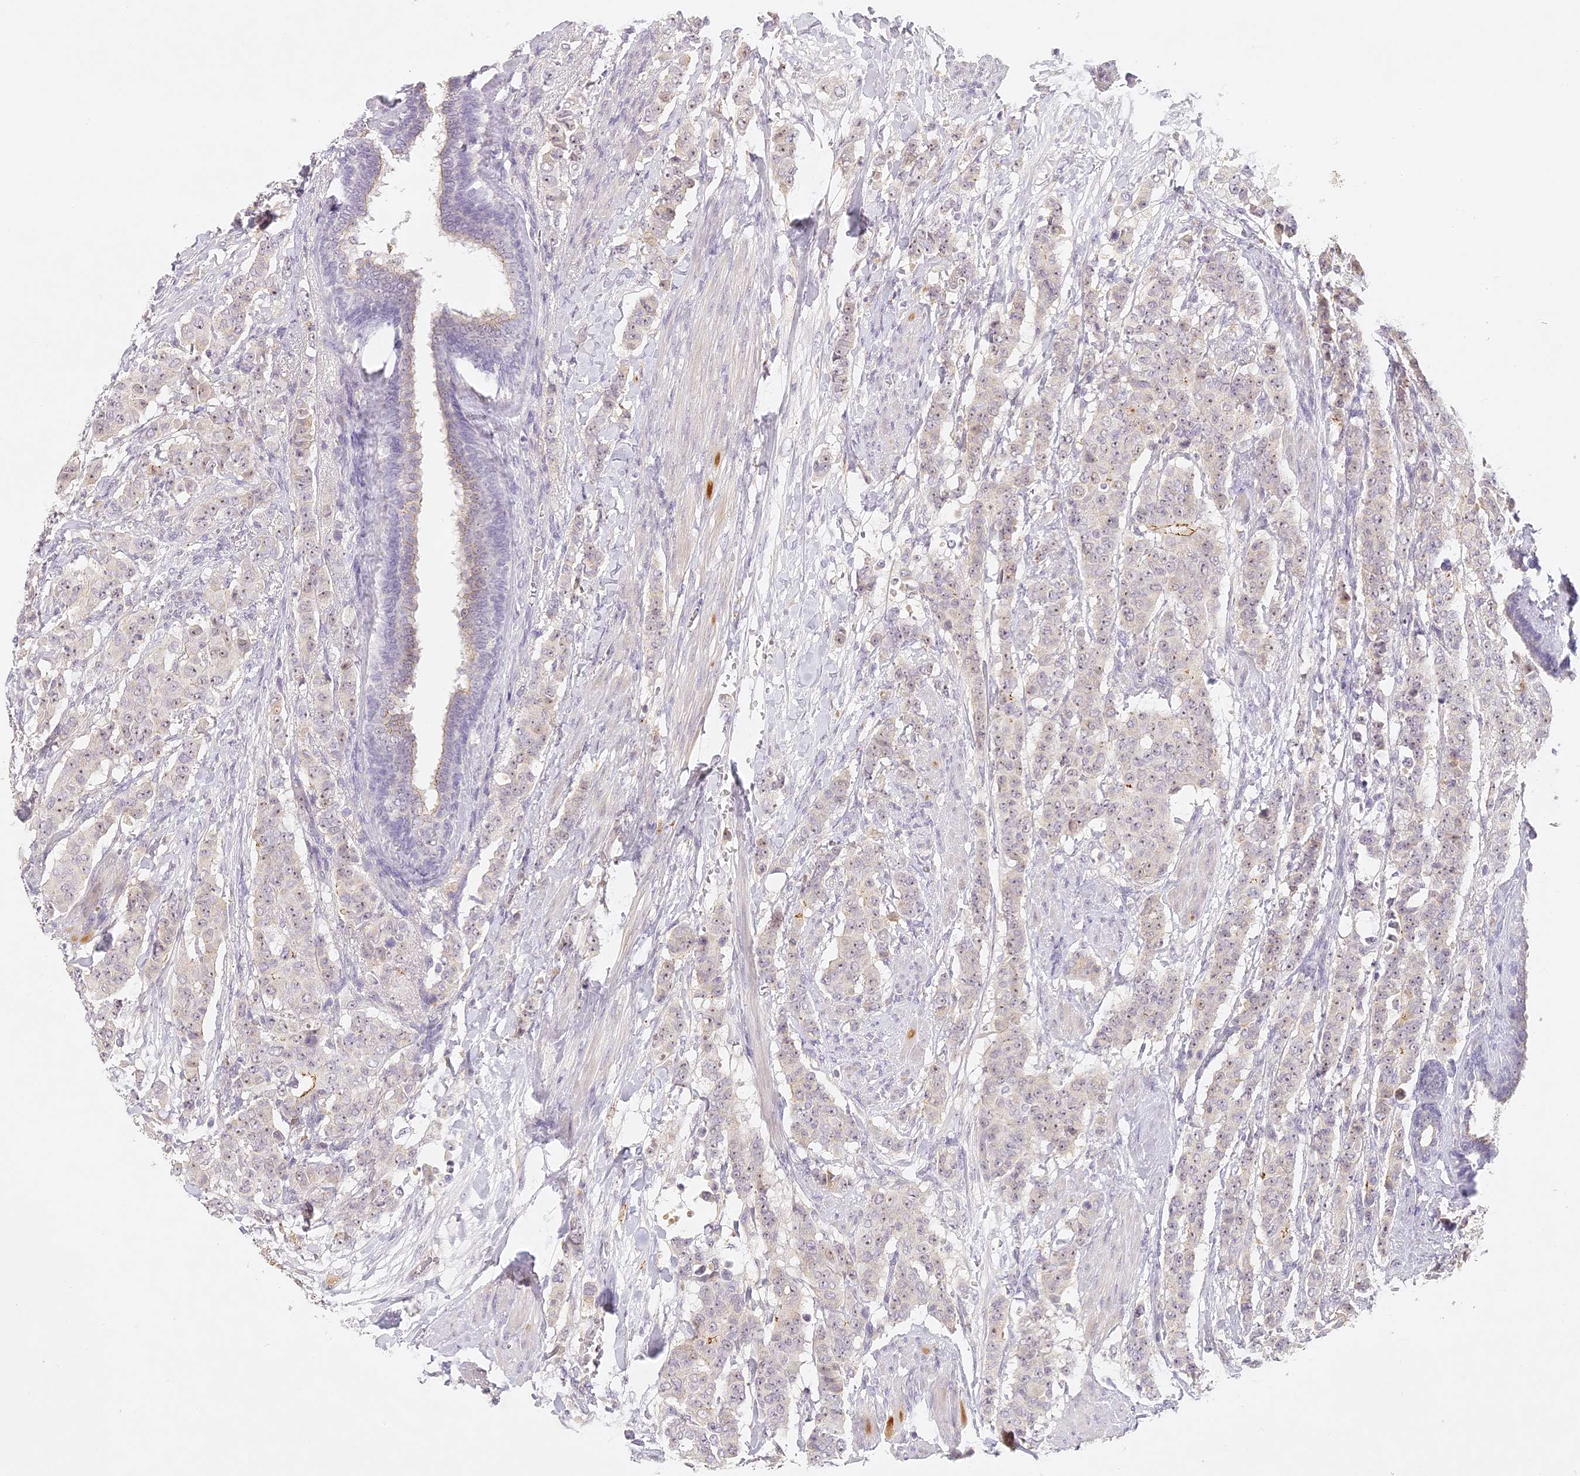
{"staining": {"intensity": "negative", "quantity": "none", "location": "none"}, "tissue": "breast cancer", "cell_type": "Tumor cells", "image_type": "cancer", "snomed": [{"axis": "morphology", "description": "Duct carcinoma"}, {"axis": "topography", "description": "Breast"}], "caption": "A high-resolution micrograph shows IHC staining of breast cancer (invasive ductal carcinoma), which shows no significant staining in tumor cells.", "gene": "ELL3", "patient": {"sex": "female", "age": 40}}